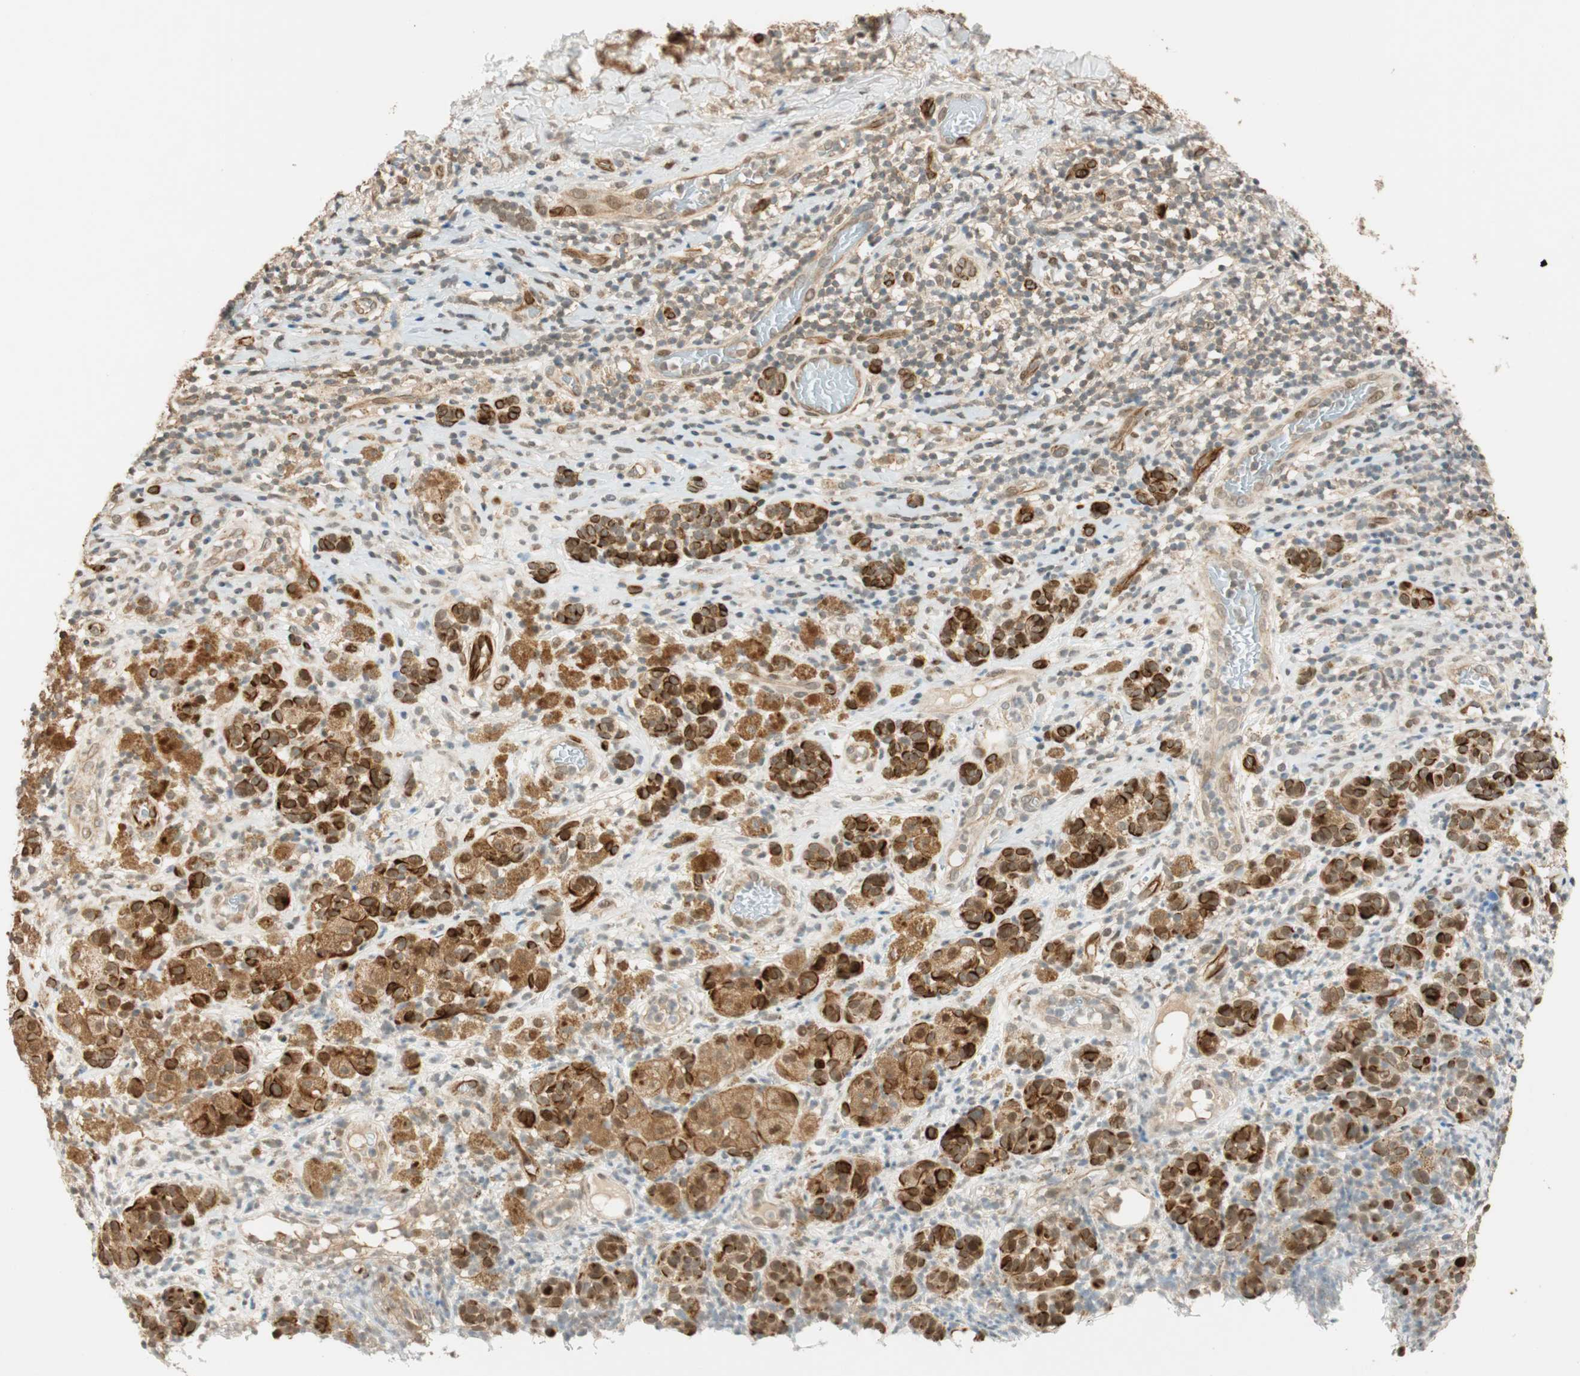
{"staining": {"intensity": "moderate", "quantity": ">75%", "location": "cytoplasmic/membranous,nuclear"}, "tissue": "melanoma", "cell_type": "Tumor cells", "image_type": "cancer", "snomed": [{"axis": "morphology", "description": "Malignant melanoma, NOS"}, {"axis": "topography", "description": "Skin"}], "caption": "Human melanoma stained with a brown dye shows moderate cytoplasmic/membranous and nuclear positive staining in about >75% of tumor cells.", "gene": "NES", "patient": {"sex": "male", "age": 64}}